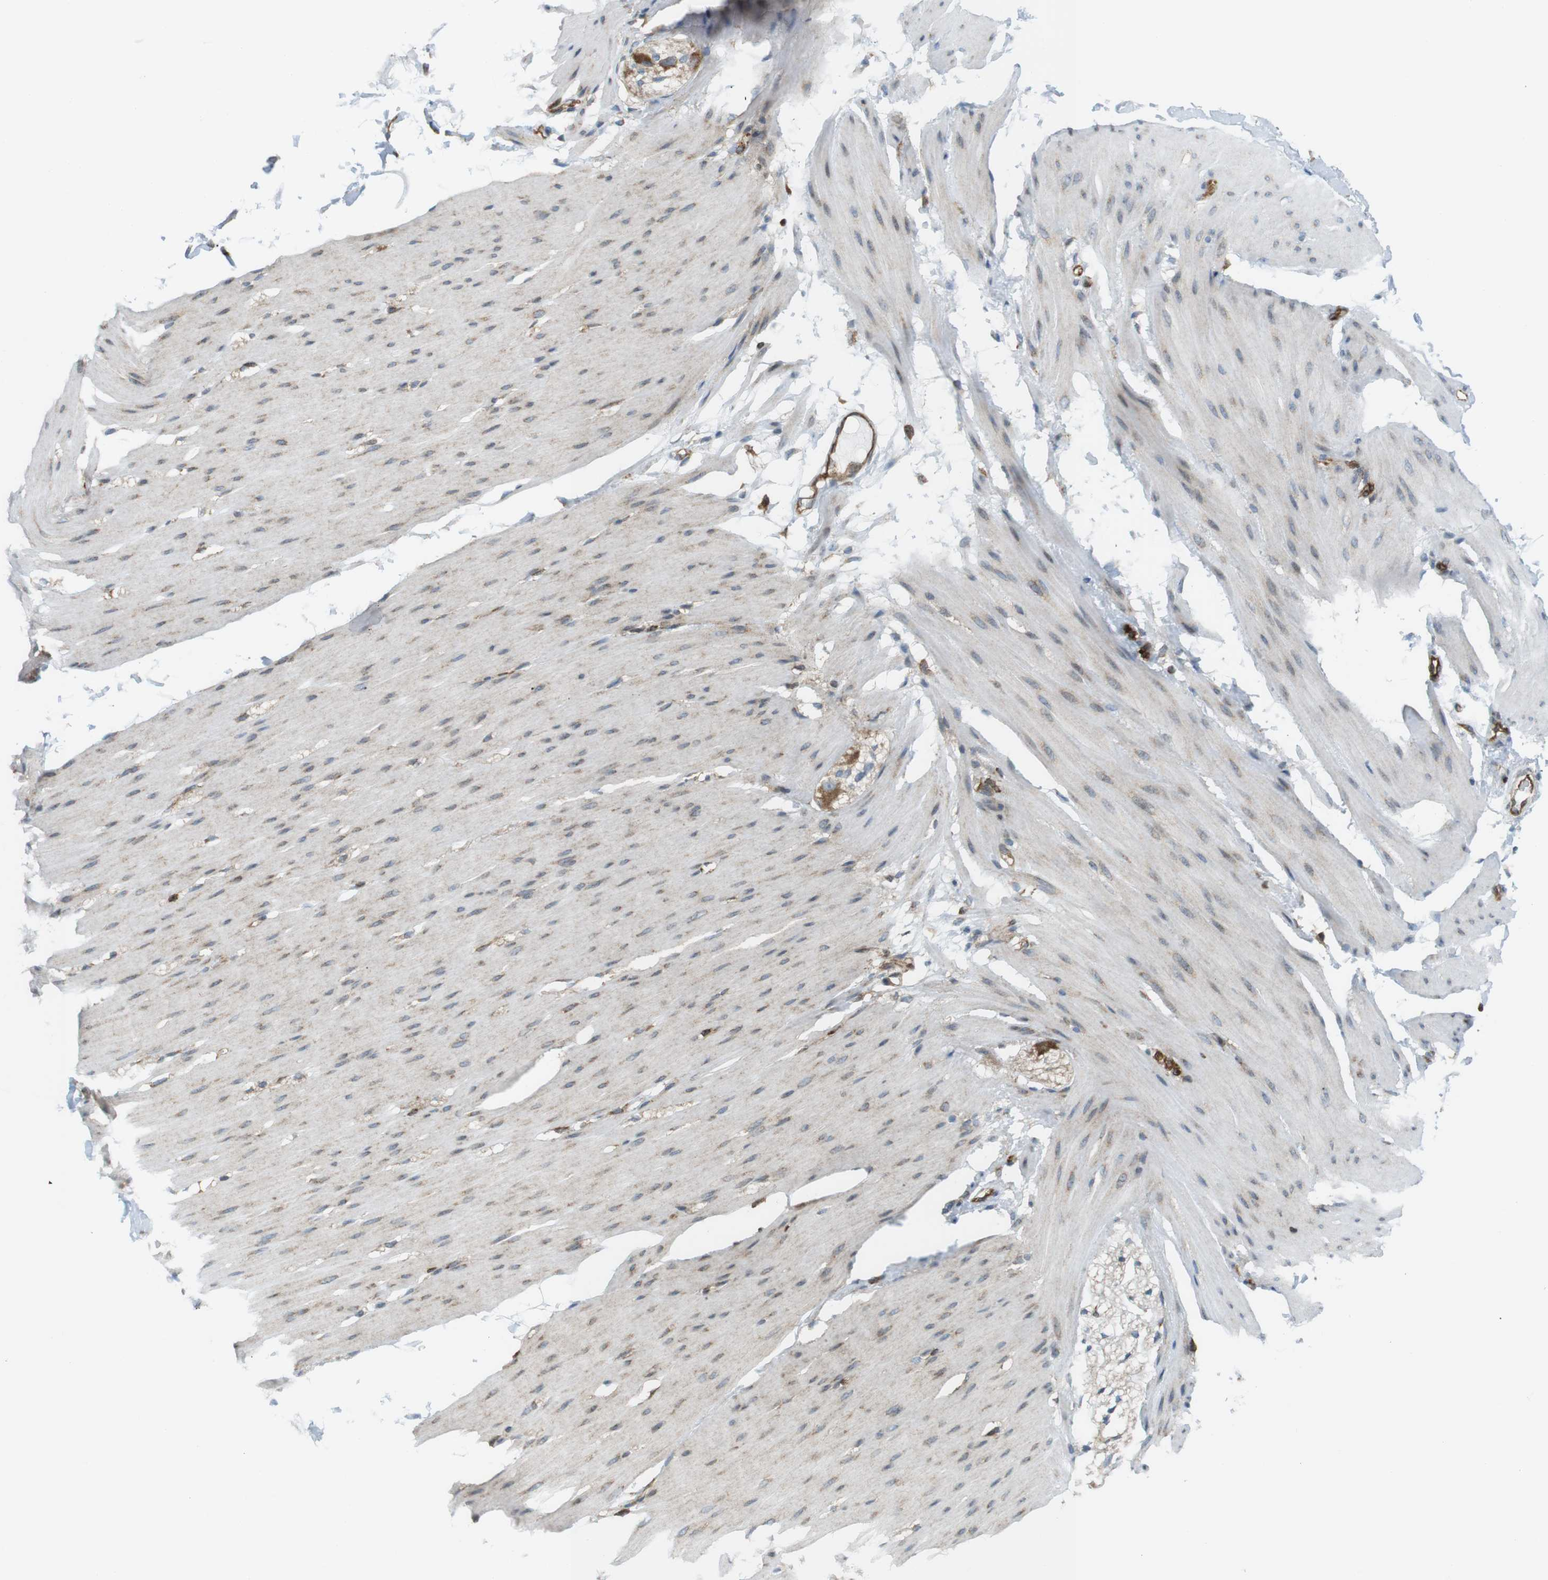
{"staining": {"intensity": "weak", "quantity": "25%-75%", "location": "cytoplasmic/membranous"}, "tissue": "smooth muscle", "cell_type": "Smooth muscle cells", "image_type": "normal", "snomed": [{"axis": "morphology", "description": "Normal tissue, NOS"}, {"axis": "topography", "description": "Smooth muscle"}, {"axis": "topography", "description": "Colon"}], "caption": "Immunohistochemistry staining of unremarkable smooth muscle, which reveals low levels of weak cytoplasmic/membranous staining in approximately 25%-75% of smooth muscle cells indicating weak cytoplasmic/membranous protein expression. The staining was performed using DAB (3,3'-diaminobenzidine) (brown) for protein detection and nuclei were counterstained in hematoxylin (blue).", "gene": "FLII", "patient": {"sex": "male", "age": 67}}